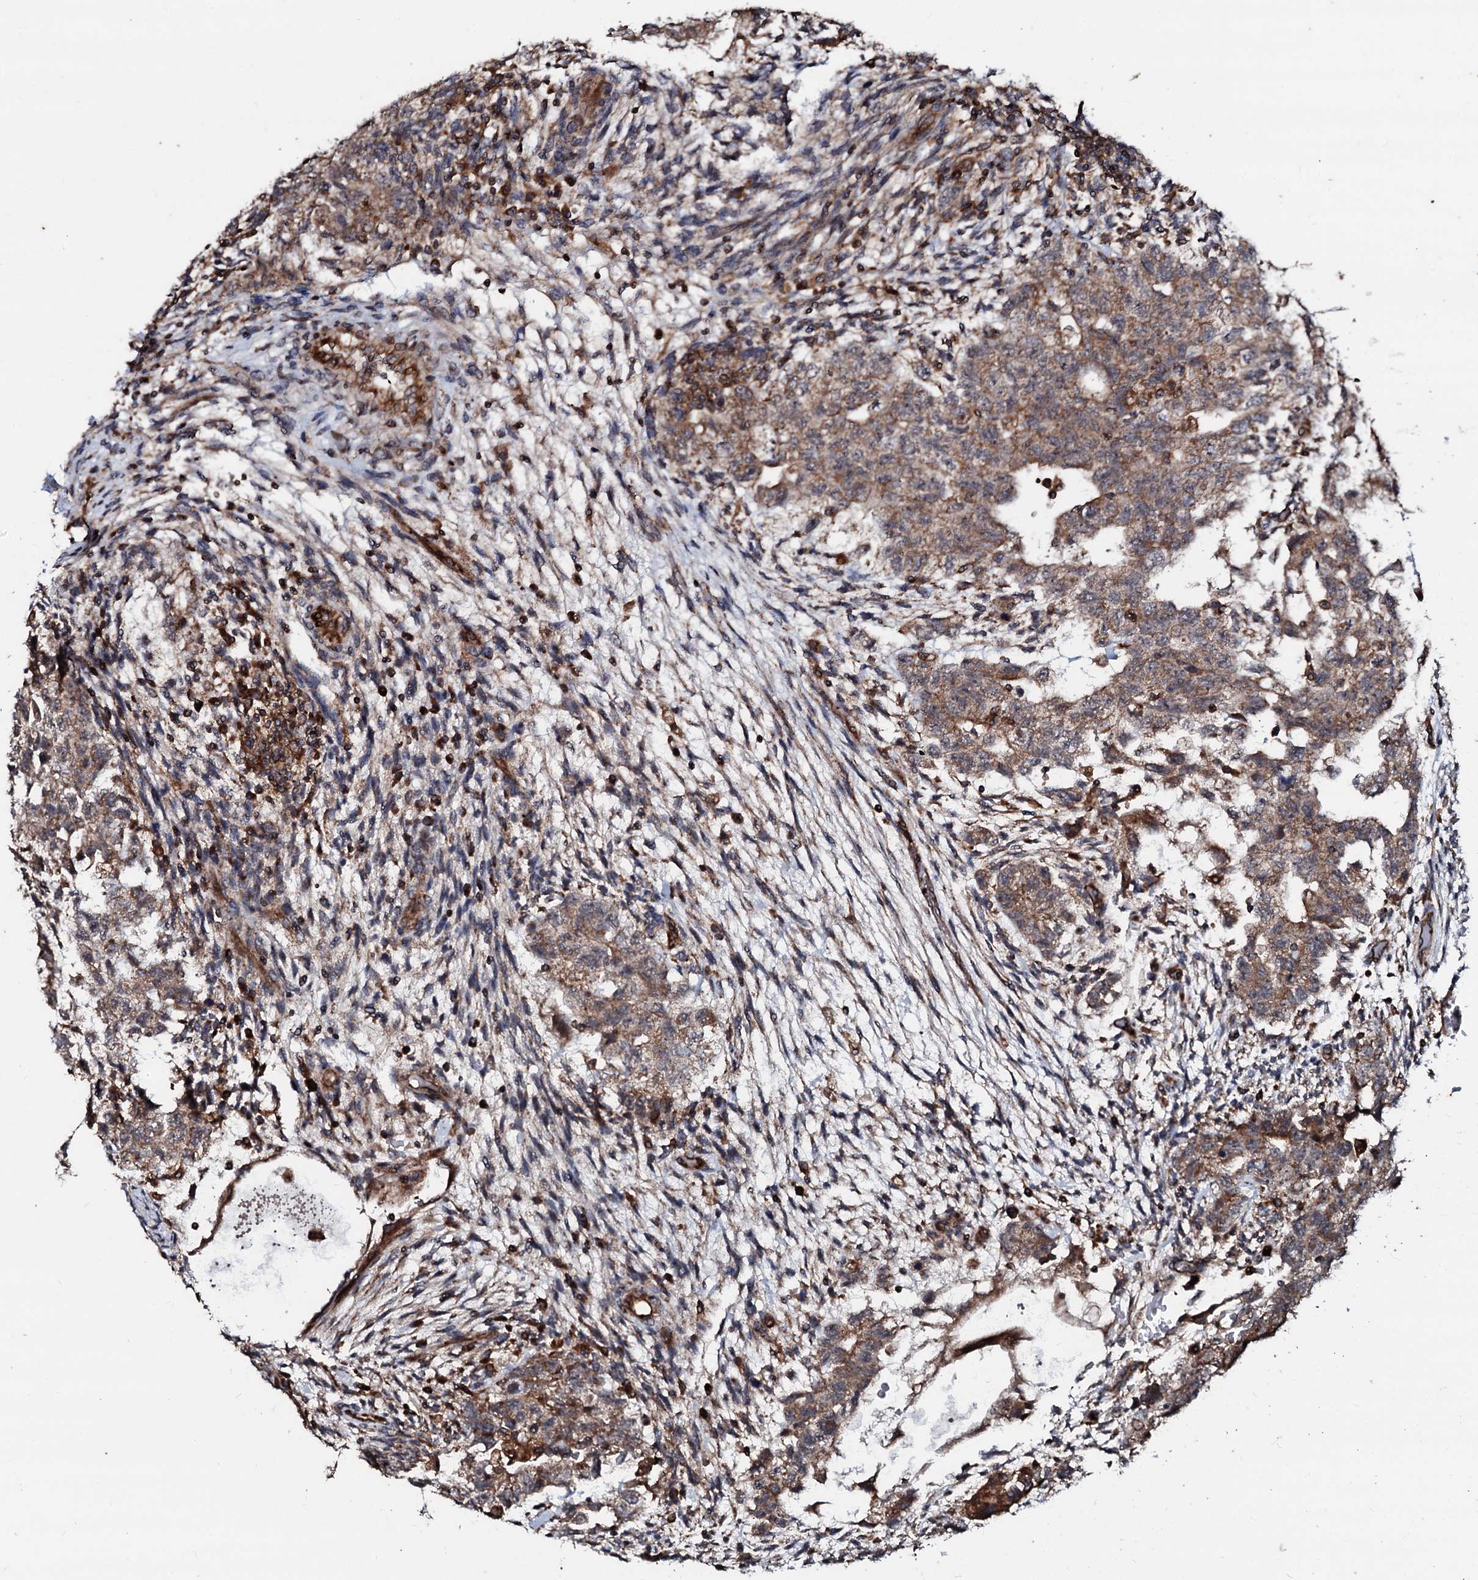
{"staining": {"intensity": "moderate", "quantity": ">75%", "location": "cytoplasmic/membranous"}, "tissue": "testis cancer", "cell_type": "Tumor cells", "image_type": "cancer", "snomed": [{"axis": "morphology", "description": "Carcinoma, Embryonal, NOS"}, {"axis": "topography", "description": "Testis"}], "caption": "Testis embryonal carcinoma tissue displays moderate cytoplasmic/membranous staining in approximately >75% of tumor cells, visualized by immunohistochemistry.", "gene": "SDHAF2", "patient": {"sex": "male", "age": 36}}